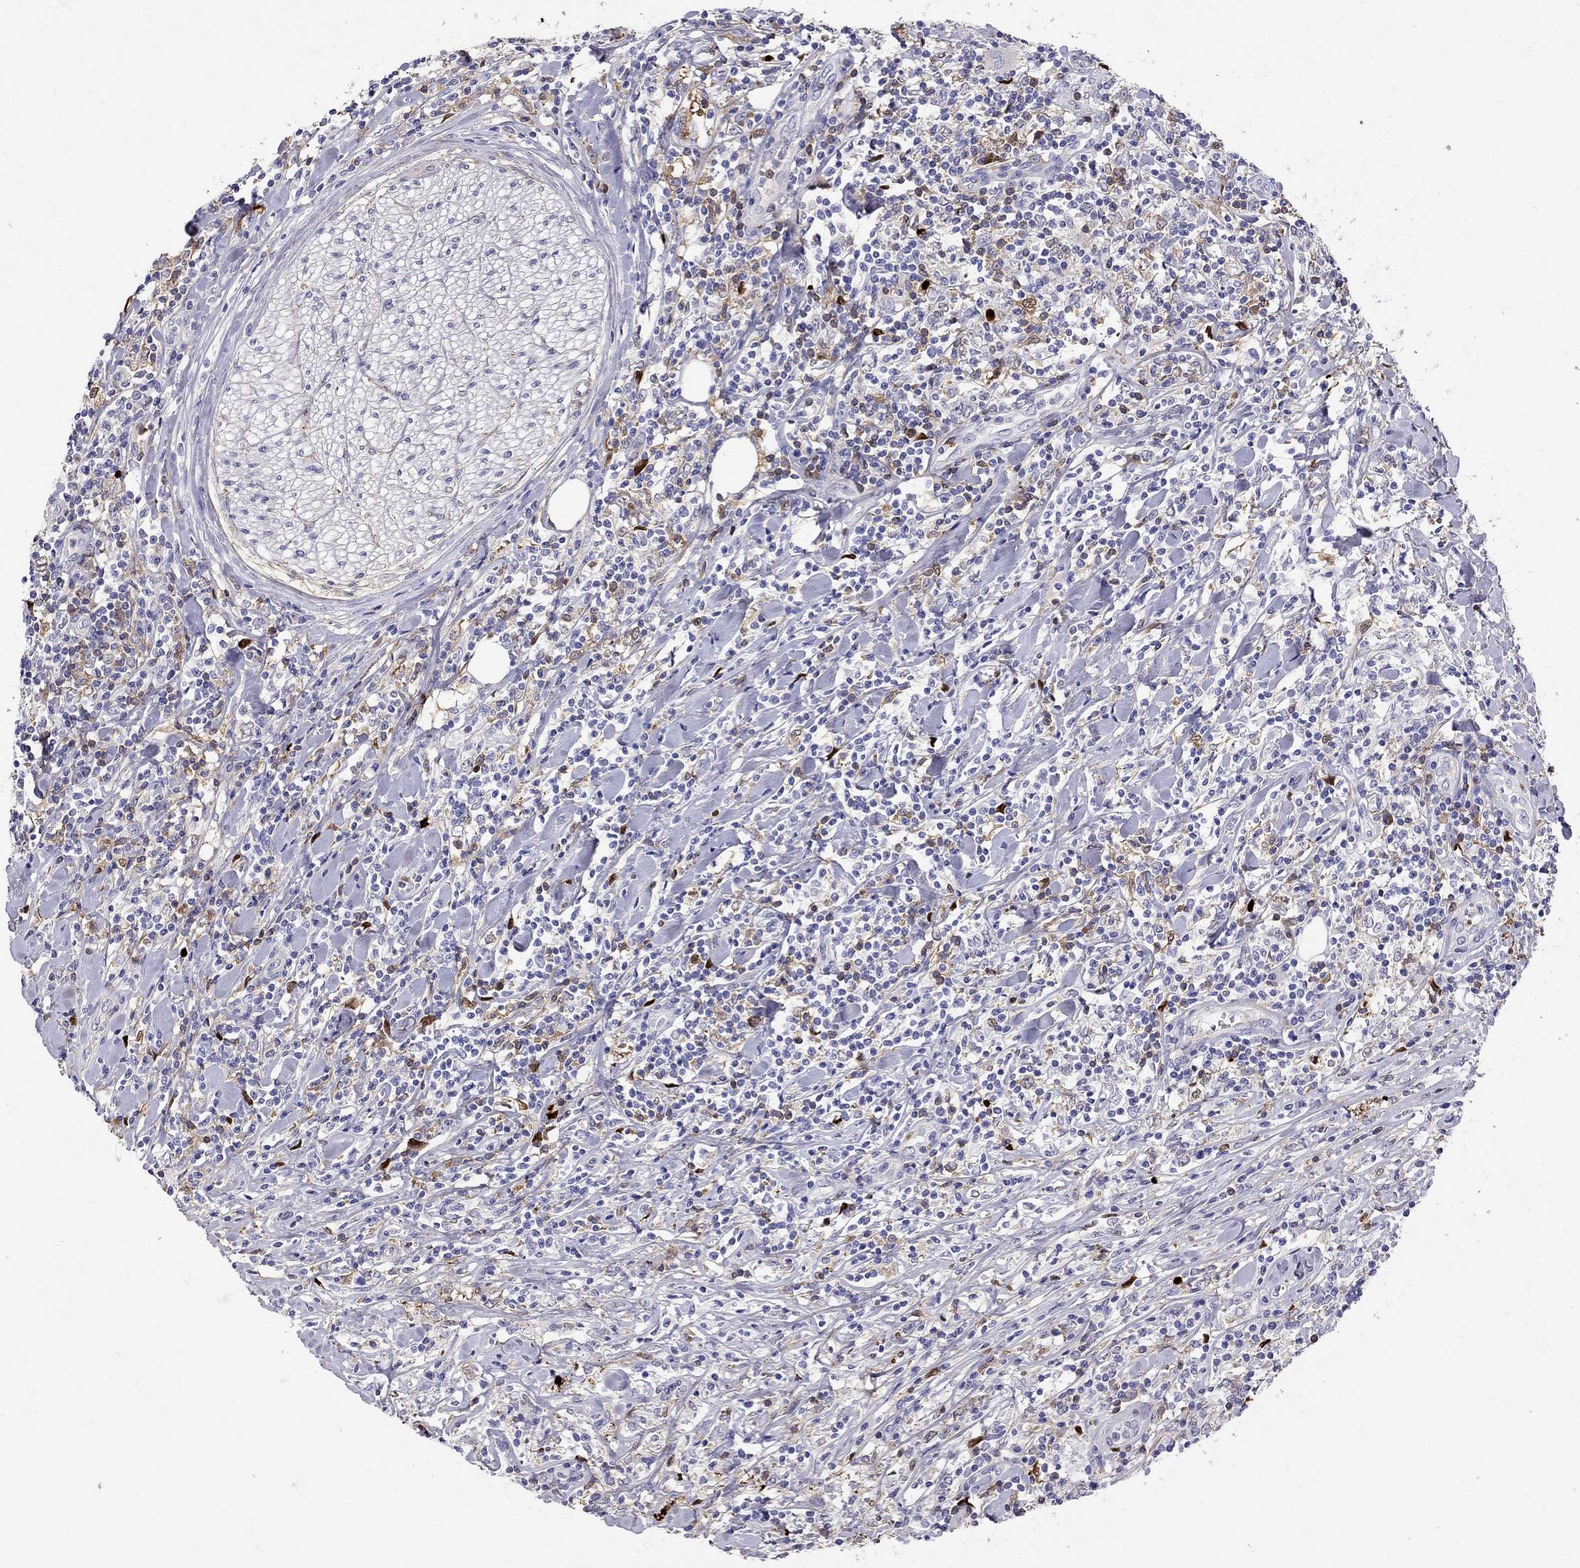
{"staining": {"intensity": "negative", "quantity": "none", "location": "none"}, "tissue": "lymphoma", "cell_type": "Tumor cells", "image_type": "cancer", "snomed": [{"axis": "morphology", "description": "Malignant lymphoma, non-Hodgkin's type, High grade"}, {"axis": "topography", "description": "Lymph node"}], "caption": "Malignant lymphoma, non-Hodgkin's type (high-grade) was stained to show a protein in brown. There is no significant staining in tumor cells. Nuclei are stained in blue.", "gene": "SERPINA3", "patient": {"sex": "female", "age": 84}}